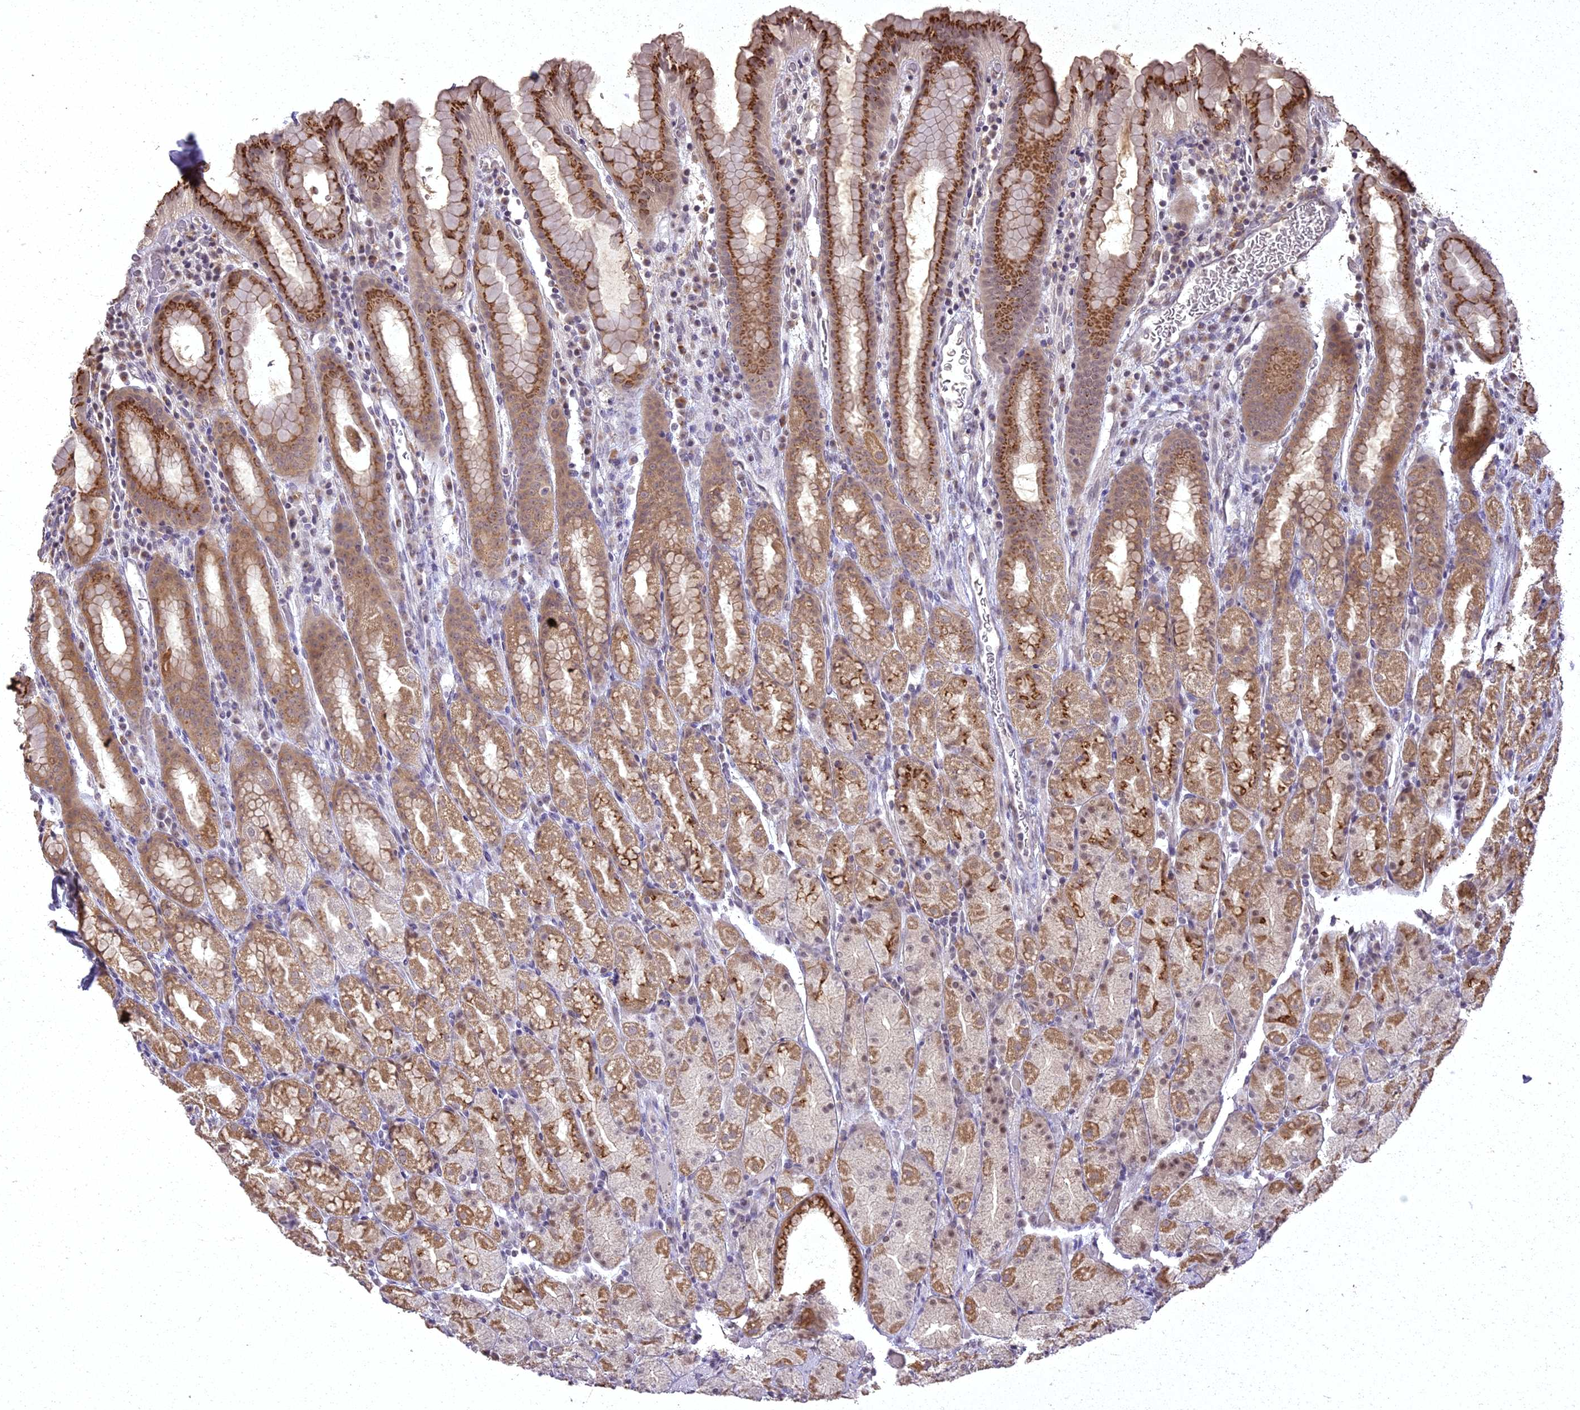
{"staining": {"intensity": "moderate", "quantity": "25%-75%", "location": "cytoplasmic/membranous,nuclear"}, "tissue": "stomach", "cell_type": "Glandular cells", "image_type": "normal", "snomed": [{"axis": "morphology", "description": "Normal tissue, NOS"}, {"axis": "topography", "description": "Stomach, upper"}, {"axis": "topography", "description": "Stomach, lower"}, {"axis": "topography", "description": "Small intestine"}], "caption": "Stomach stained with immunohistochemistry (IHC) demonstrates moderate cytoplasmic/membranous,nuclear positivity in about 25%-75% of glandular cells.", "gene": "ING5", "patient": {"sex": "male", "age": 68}}